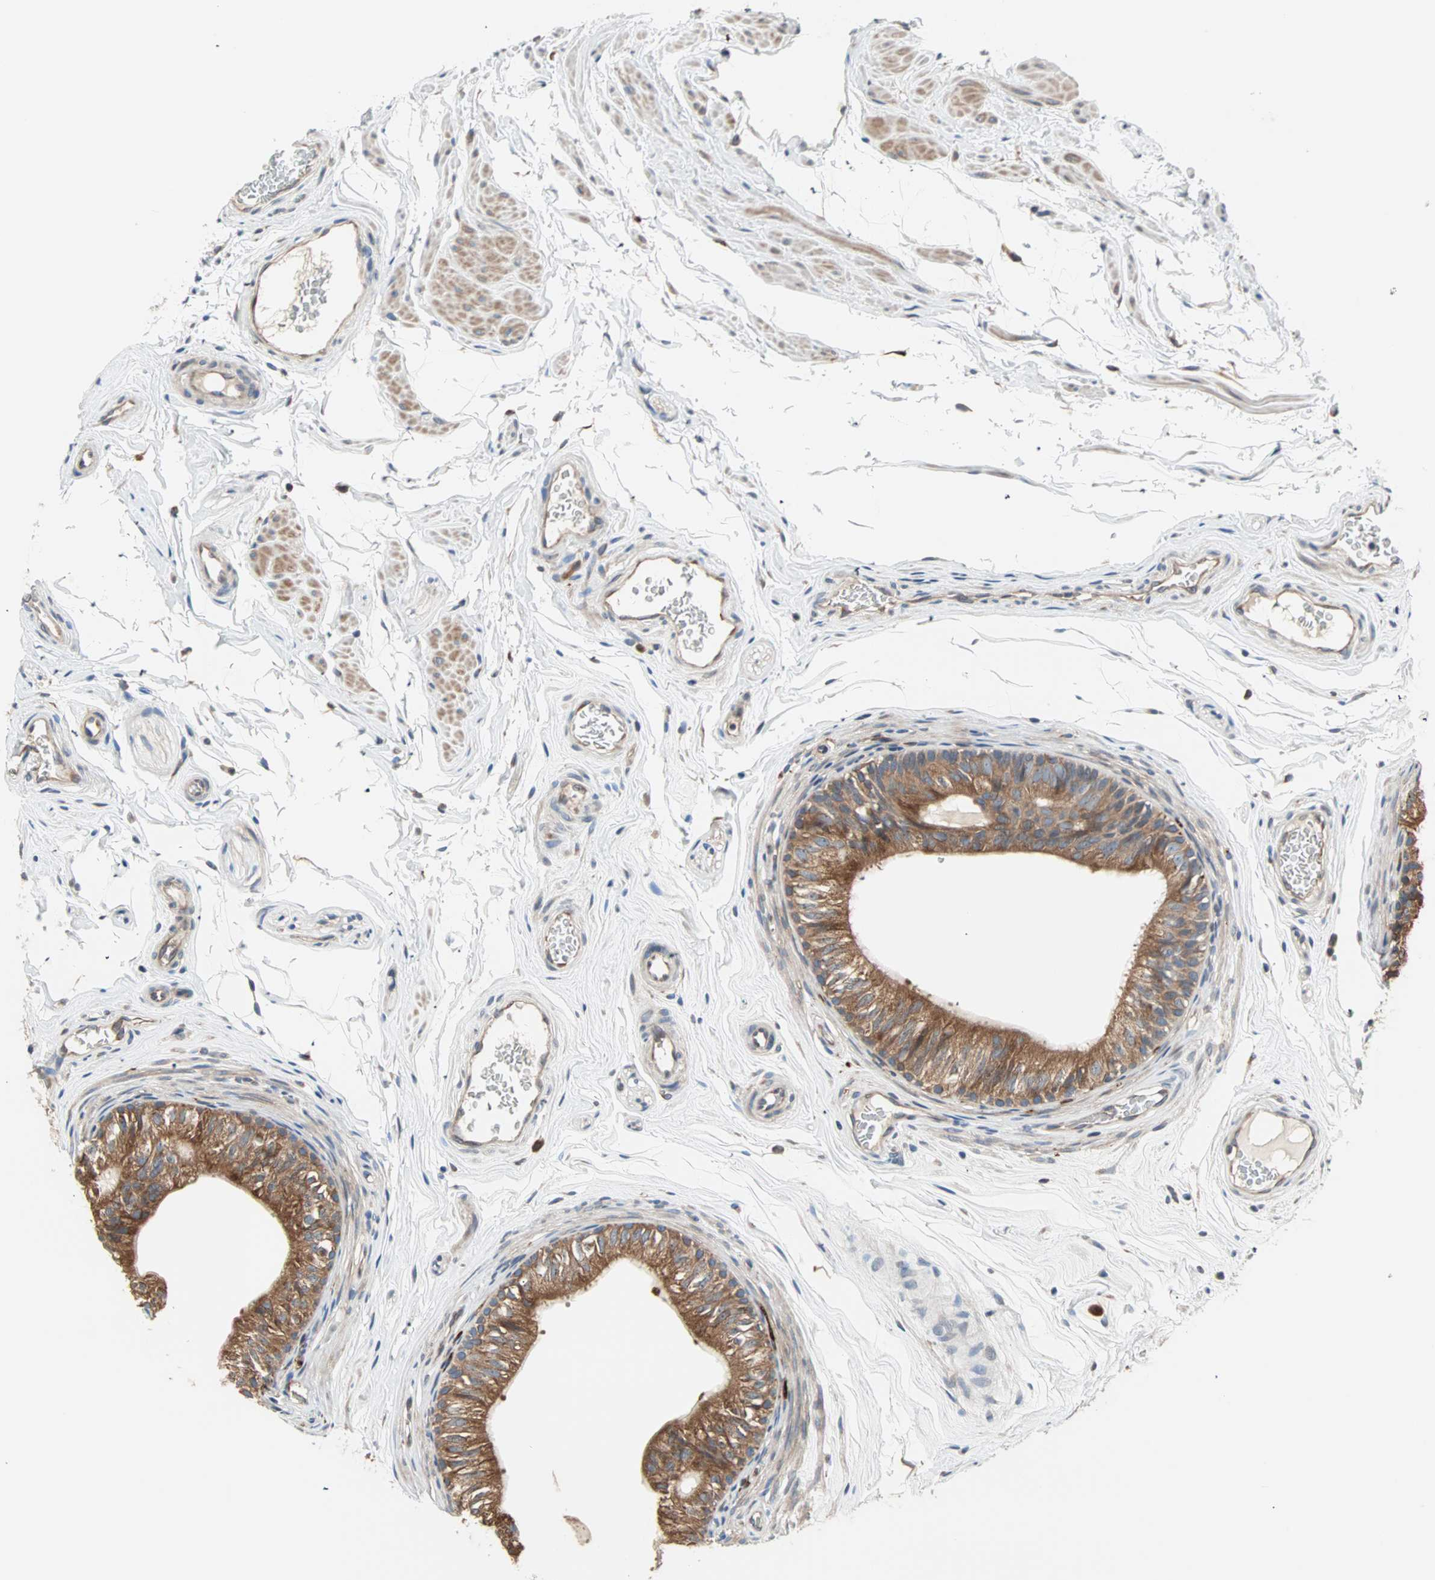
{"staining": {"intensity": "moderate", "quantity": ">75%", "location": "cytoplasmic/membranous"}, "tissue": "epididymis", "cell_type": "Glandular cells", "image_type": "normal", "snomed": [{"axis": "morphology", "description": "Normal tissue, NOS"}, {"axis": "topography", "description": "Testis"}, {"axis": "topography", "description": "Epididymis"}], "caption": "A medium amount of moderate cytoplasmic/membranous positivity is appreciated in approximately >75% of glandular cells in unremarkable epididymis. The staining was performed using DAB, with brown indicating positive protein expression. Nuclei are stained blue with hematoxylin.", "gene": "SAR1A", "patient": {"sex": "male", "age": 36}}